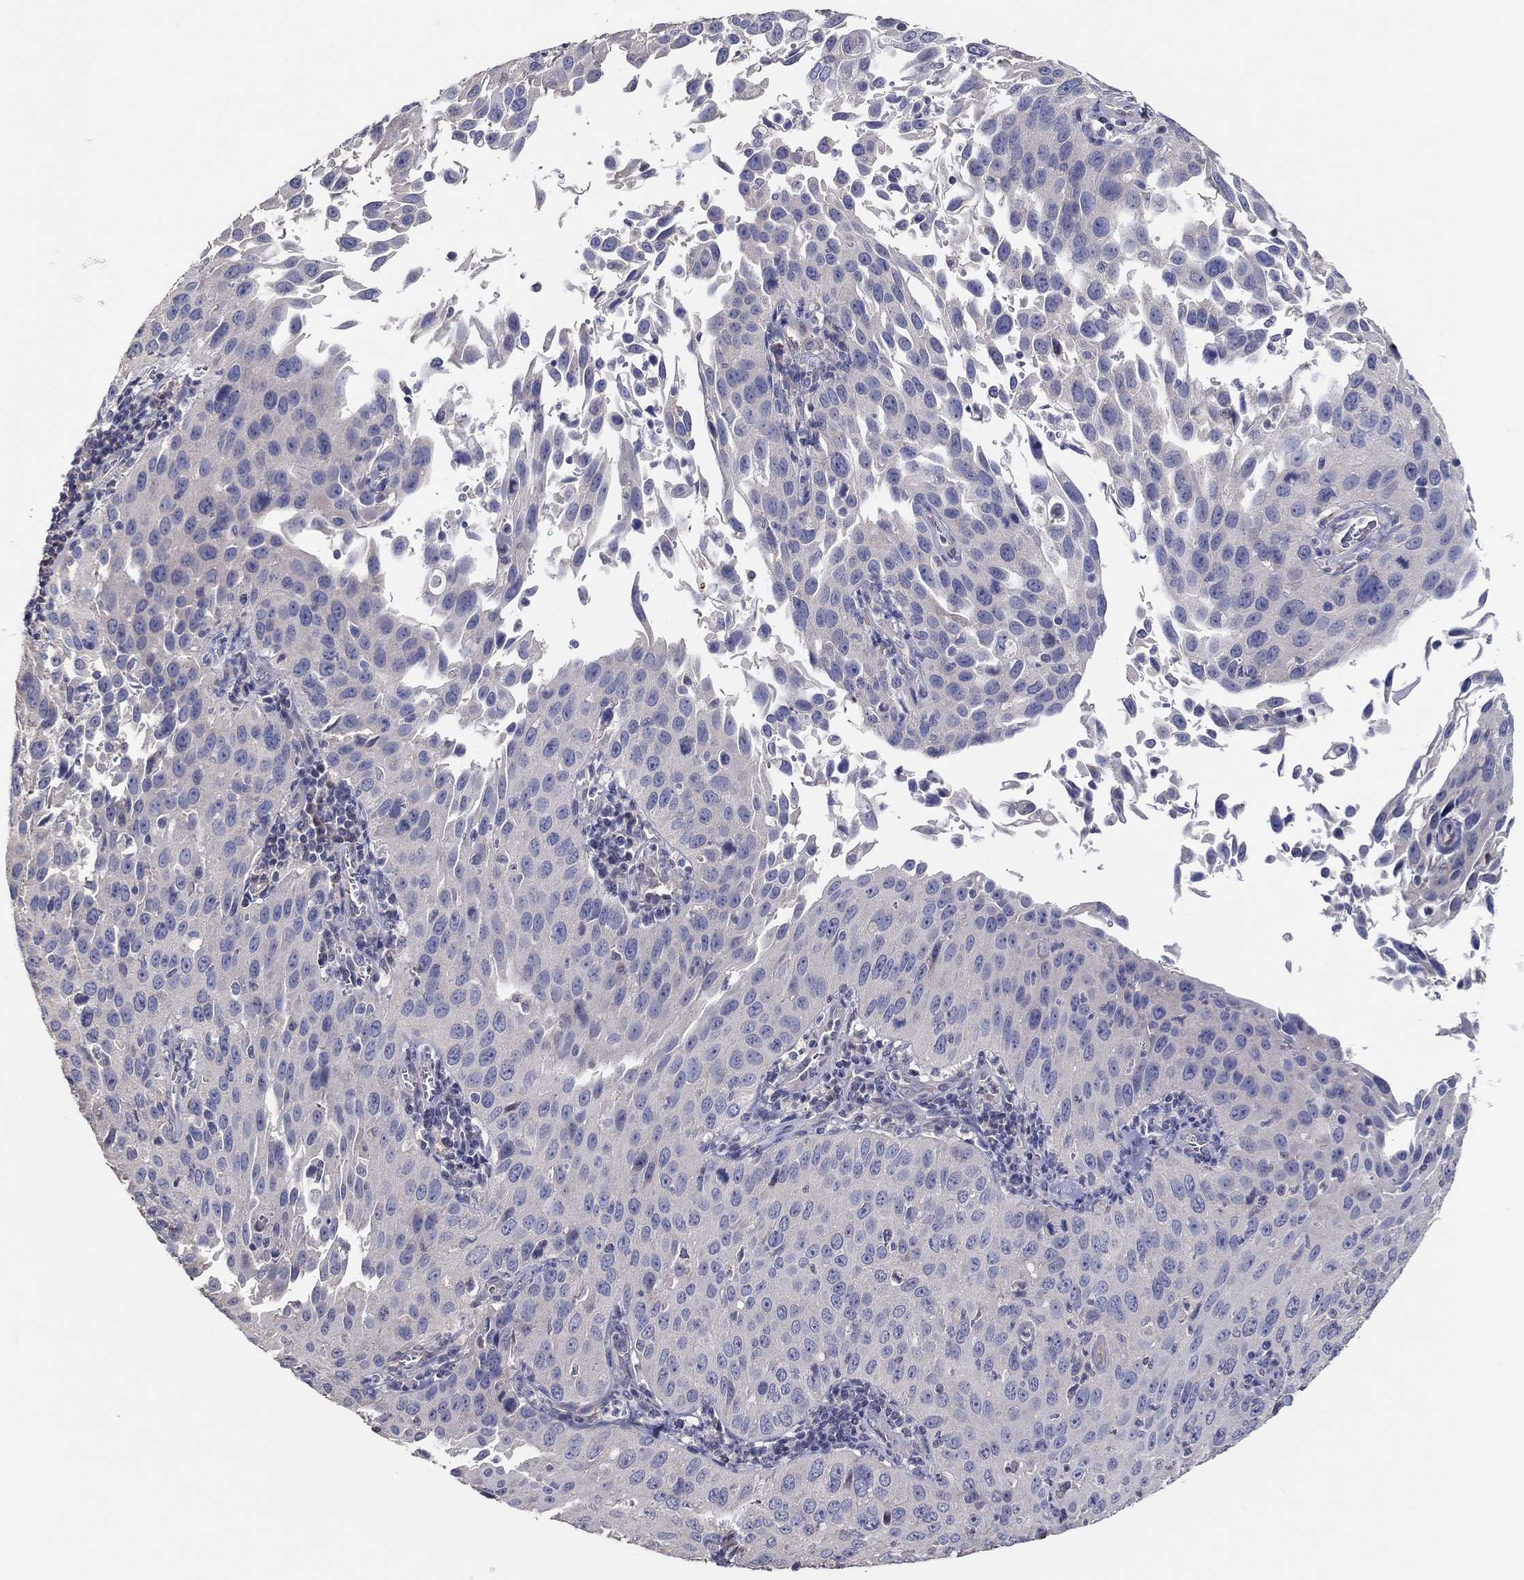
{"staining": {"intensity": "negative", "quantity": "none", "location": "none"}, "tissue": "cervical cancer", "cell_type": "Tumor cells", "image_type": "cancer", "snomed": [{"axis": "morphology", "description": "Squamous cell carcinoma, NOS"}, {"axis": "topography", "description": "Cervix"}], "caption": "A micrograph of cervical squamous cell carcinoma stained for a protein reveals no brown staining in tumor cells.", "gene": "DOCK3", "patient": {"sex": "female", "age": 26}}